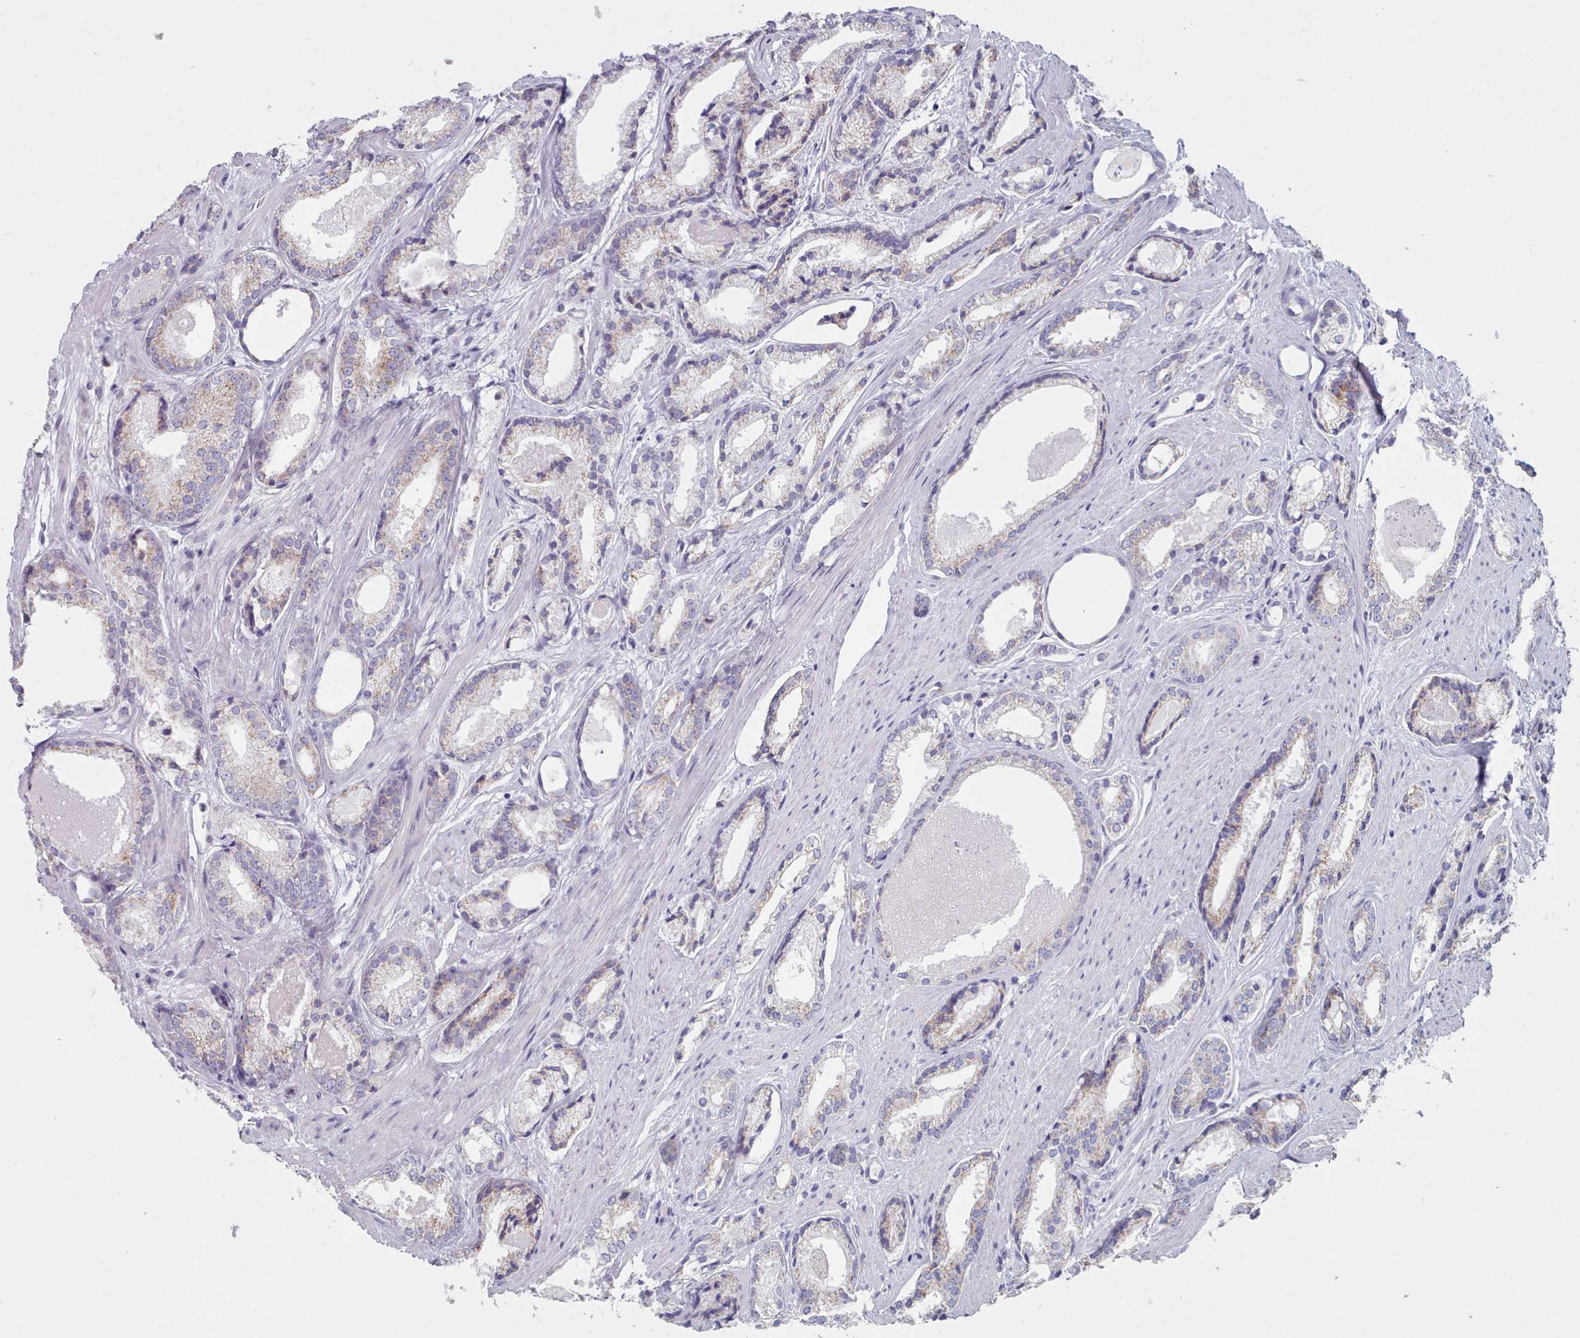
{"staining": {"intensity": "weak", "quantity": "<25%", "location": "cytoplasmic/membranous"}, "tissue": "prostate cancer", "cell_type": "Tumor cells", "image_type": "cancer", "snomed": [{"axis": "morphology", "description": "Adenocarcinoma, Low grade"}, {"axis": "topography", "description": "Prostate"}], "caption": "Immunohistochemistry (IHC) of prostate cancer displays no positivity in tumor cells.", "gene": "HAO1", "patient": {"sex": "male", "age": 68}}